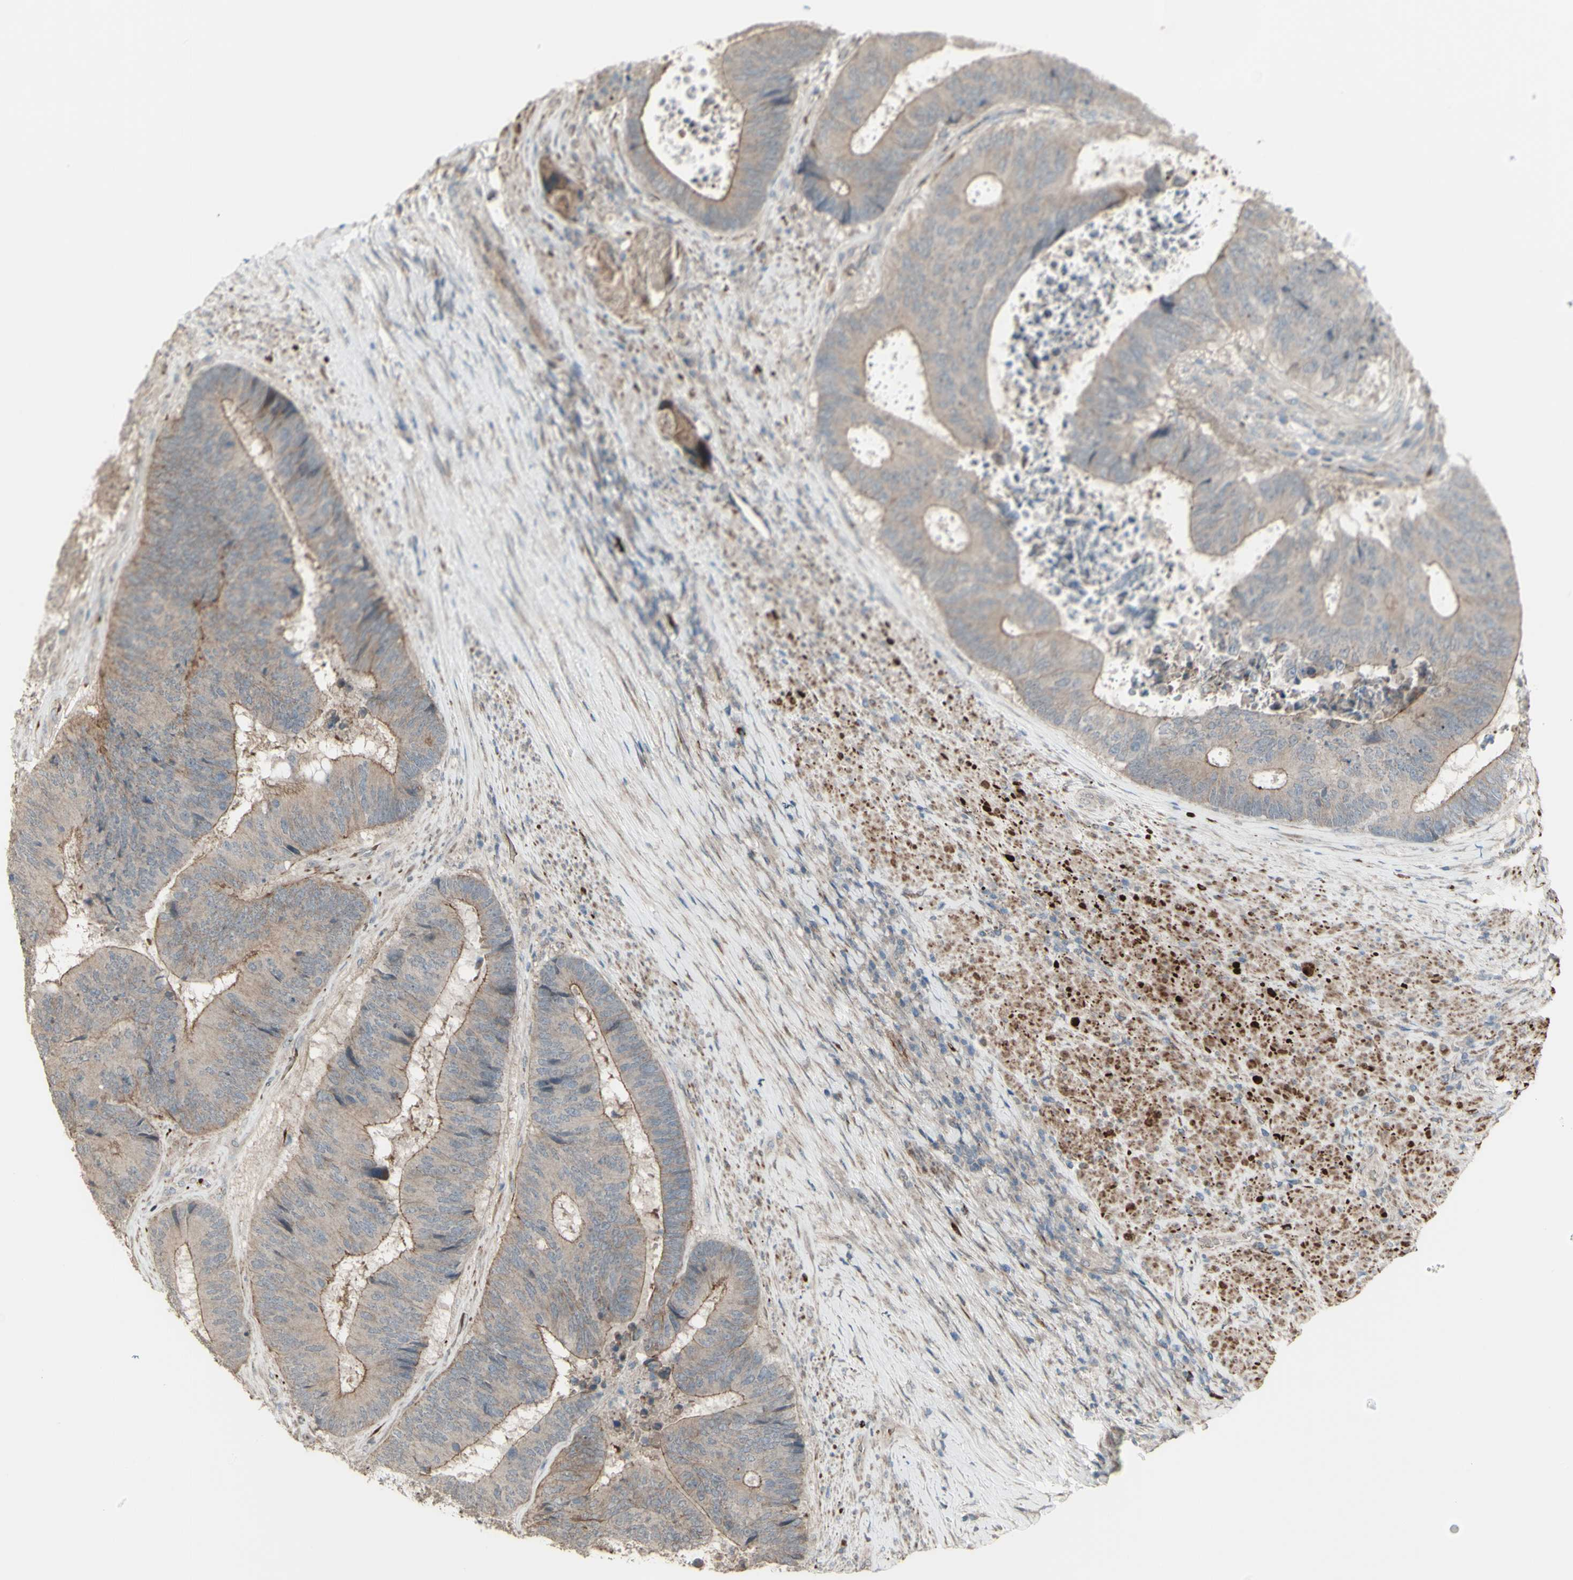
{"staining": {"intensity": "weak", "quantity": ">75%", "location": "cytoplasmic/membranous"}, "tissue": "colorectal cancer", "cell_type": "Tumor cells", "image_type": "cancer", "snomed": [{"axis": "morphology", "description": "Adenocarcinoma, NOS"}, {"axis": "topography", "description": "Rectum"}], "caption": "Protein expression analysis of colorectal cancer (adenocarcinoma) demonstrates weak cytoplasmic/membranous positivity in approximately >75% of tumor cells.", "gene": "GRAMD1B", "patient": {"sex": "male", "age": 72}}